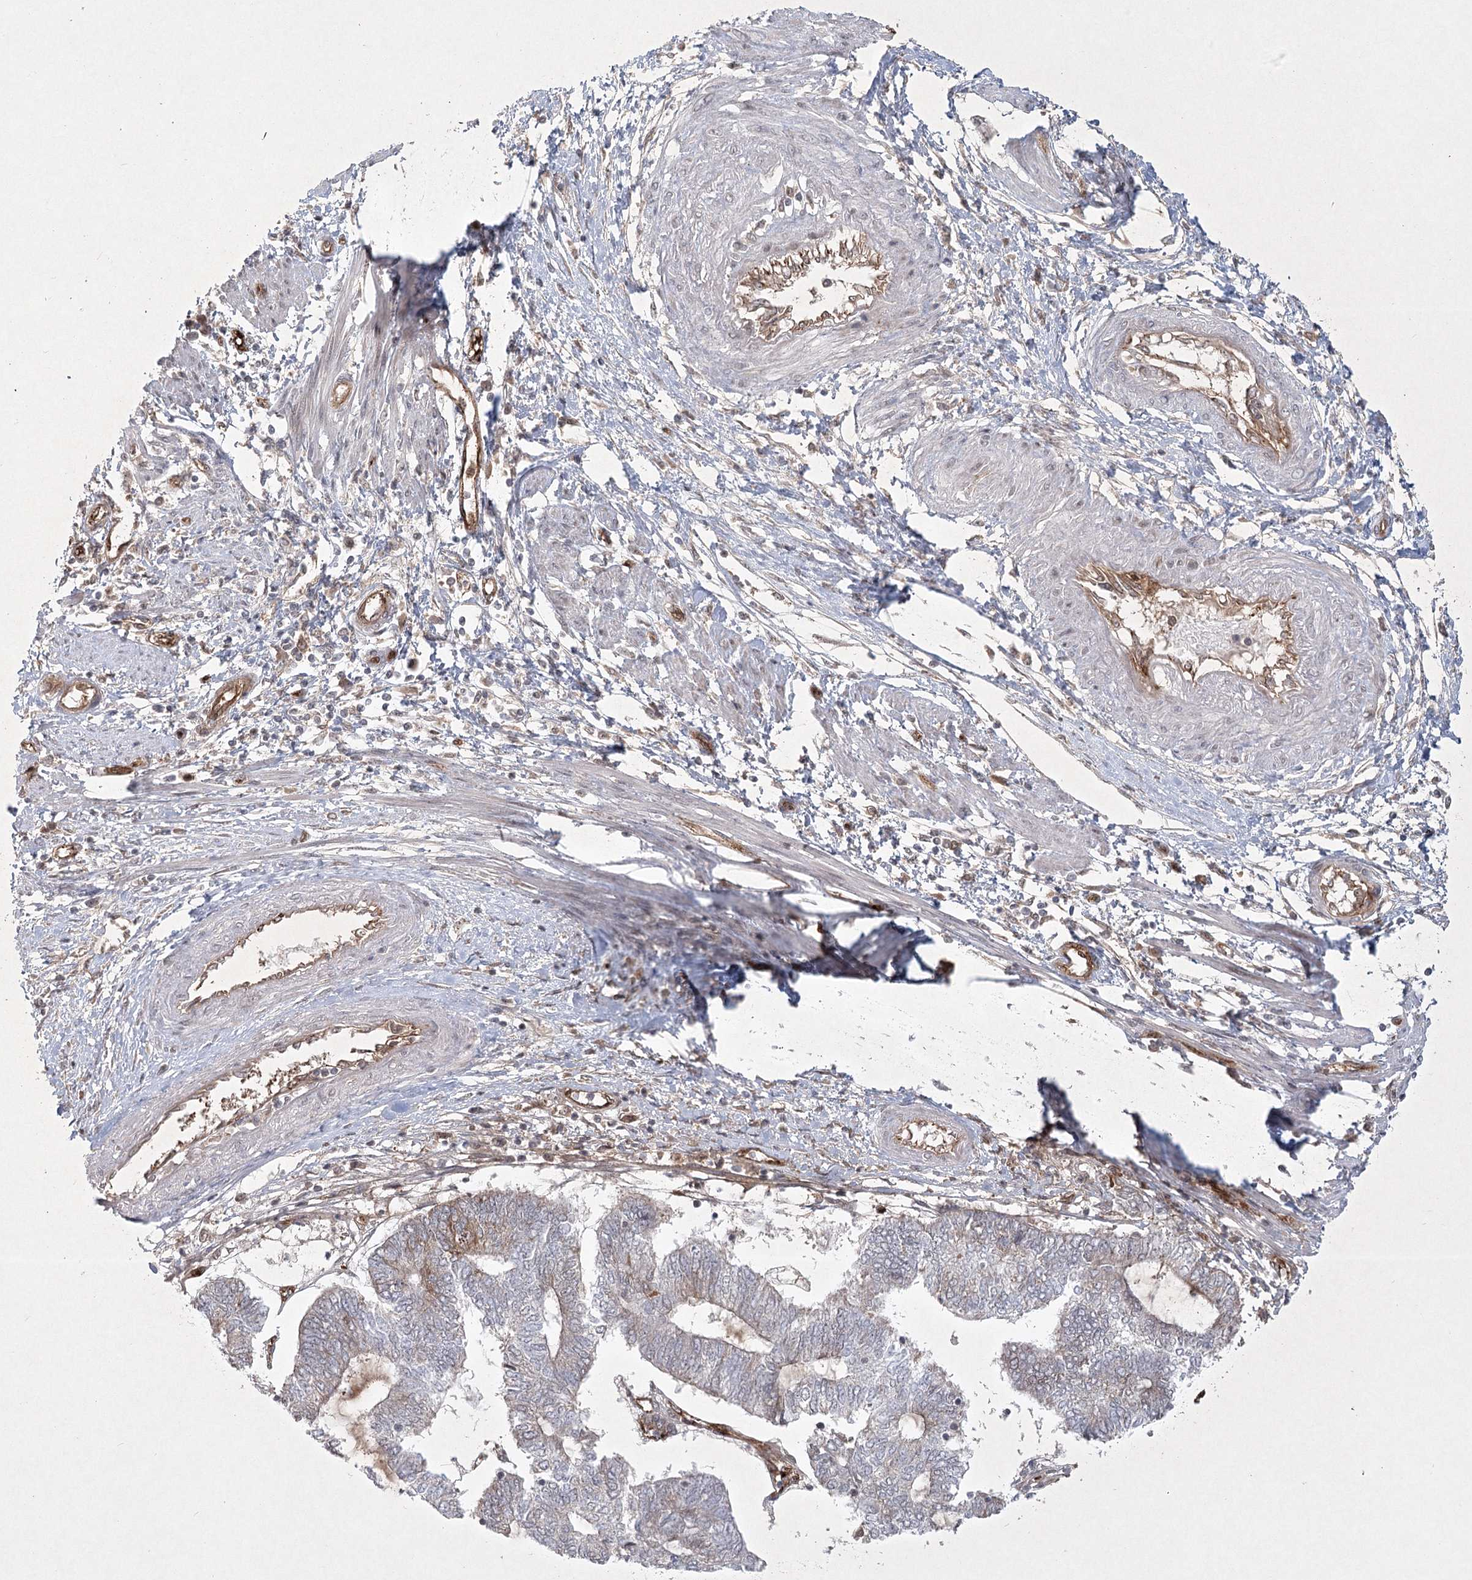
{"staining": {"intensity": "weak", "quantity": "<25%", "location": "cytoplasmic/membranous"}, "tissue": "endometrial cancer", "cell_type": "Tumor cells", "image_type": "cancer", "snomed": [{"axis": "morphology", "description": "Adenocarcinoma, NOS"}, {"axis": "topography", "description": "Uterus"}, {"axis": "topography", "description": "Endometrium"}], "caption": "High magnification brightfield microscopy of endometrial cancer (adenocarcinoma) stained with DAB (3,3'-diaminobenzidine) (brown) and counterstained with hematoxylin (blue): tumor cells show no significant expression.", "gene": "ARHGAP31", "patient": {"sex": "female", "age": 70}}